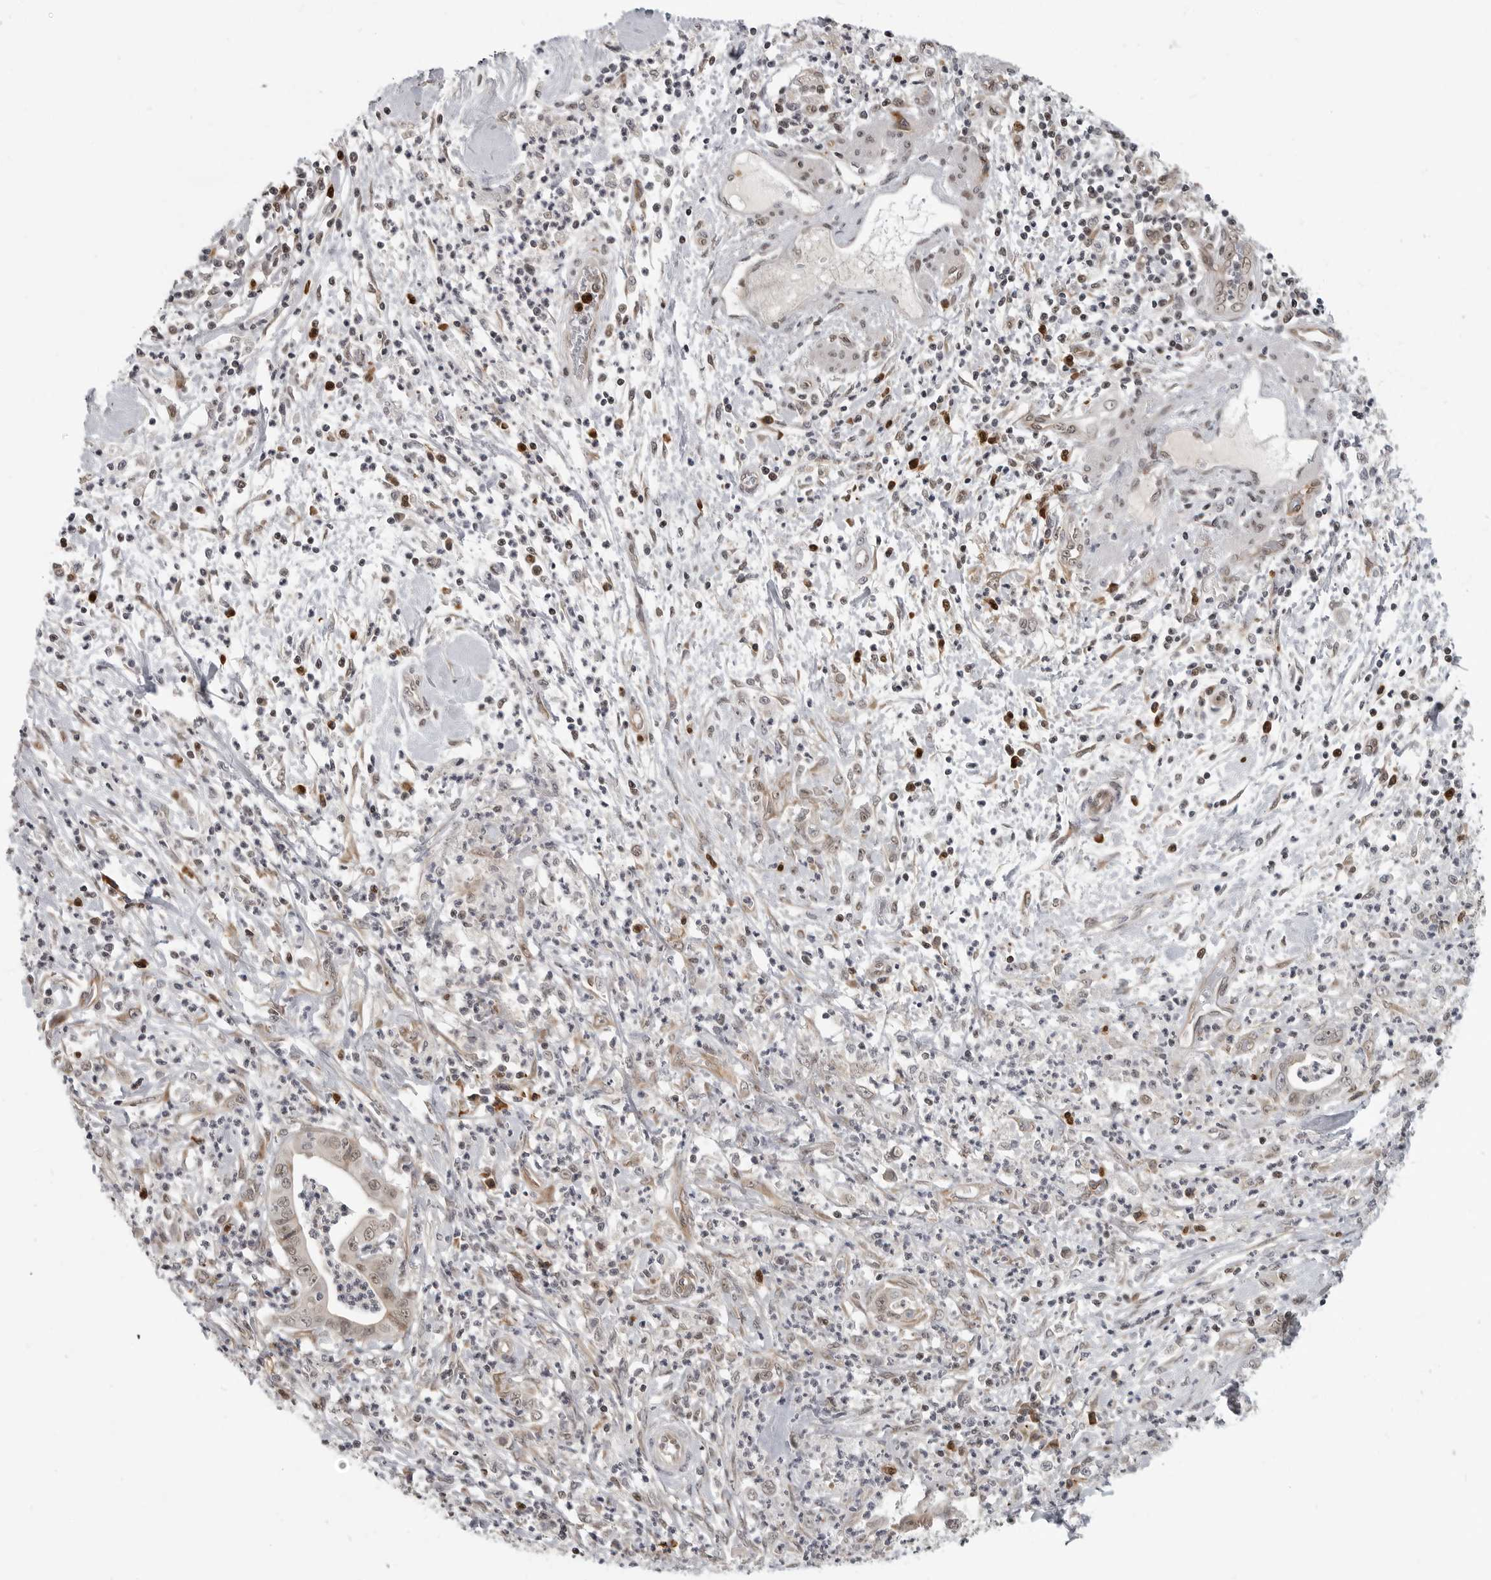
{"staining": {"intensity": "weak", "quantity": ">75%", "location": "nuclear"}, "tissue": "pancreatic cancer", "cell_type": "Tumor cells", "image_type": "cancer", "snomed": [{"axis": "morphology", "description": "Adenocarcinoma, NOS"}, {"axis": "topography", "description": "Pancreas"}], "caption": "Immunohistochemical staining of human pancreatic cancer (adenocarcinoma) reveals low levels of weak nuclear staining in approximately >75% of tumor cells. The staining was performed using DAB (3,3'-diaminobenzidine), with brown indicating positive protein expression. Nuclei are stained blue with hematoxylin.", "gene": "CEP295NL", "patient": {"sex": "male", "age": 69}}